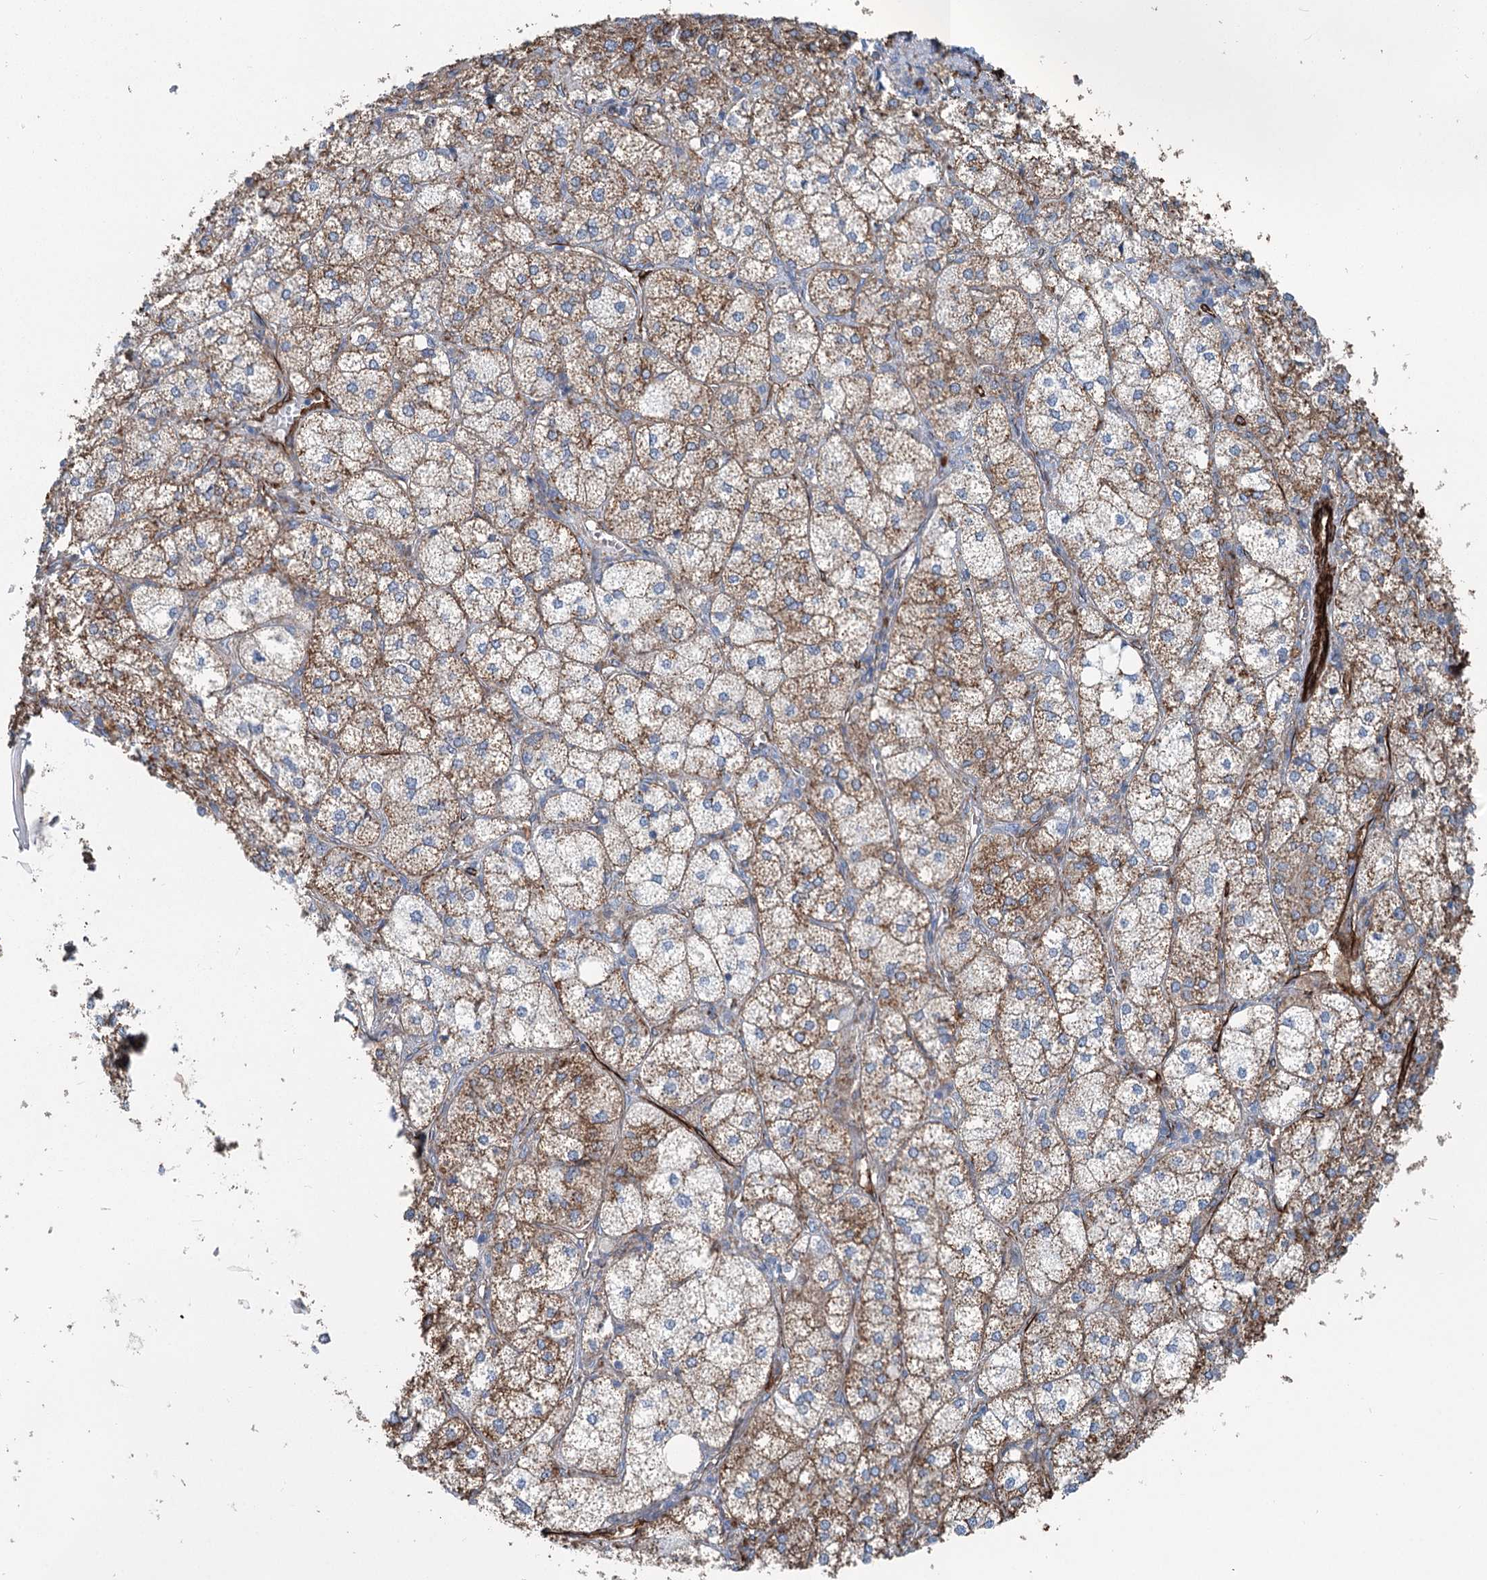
{"staining": {"intensity": "moderate", "quantity": ">75%", "location": "cytoplasmic/membranous"}, "tissue": "adrenal gland", "cell_type": "Glandular cells", "image_type": "normal", "snomed": [{"axis": "morphology", "description": "Normal tissue, NOS"}, {"axis": "topography", "description": "Adrenal gland"}], "caption": "About >75% of glandular cells in unremarkable adrenal gland demonstrate moderate cytoplasmic/membranous protein staining as visualized by brown immunohistochemical staining.", "gene": "IQSEC1", "patient": {"sex": "female", "age": 61}}